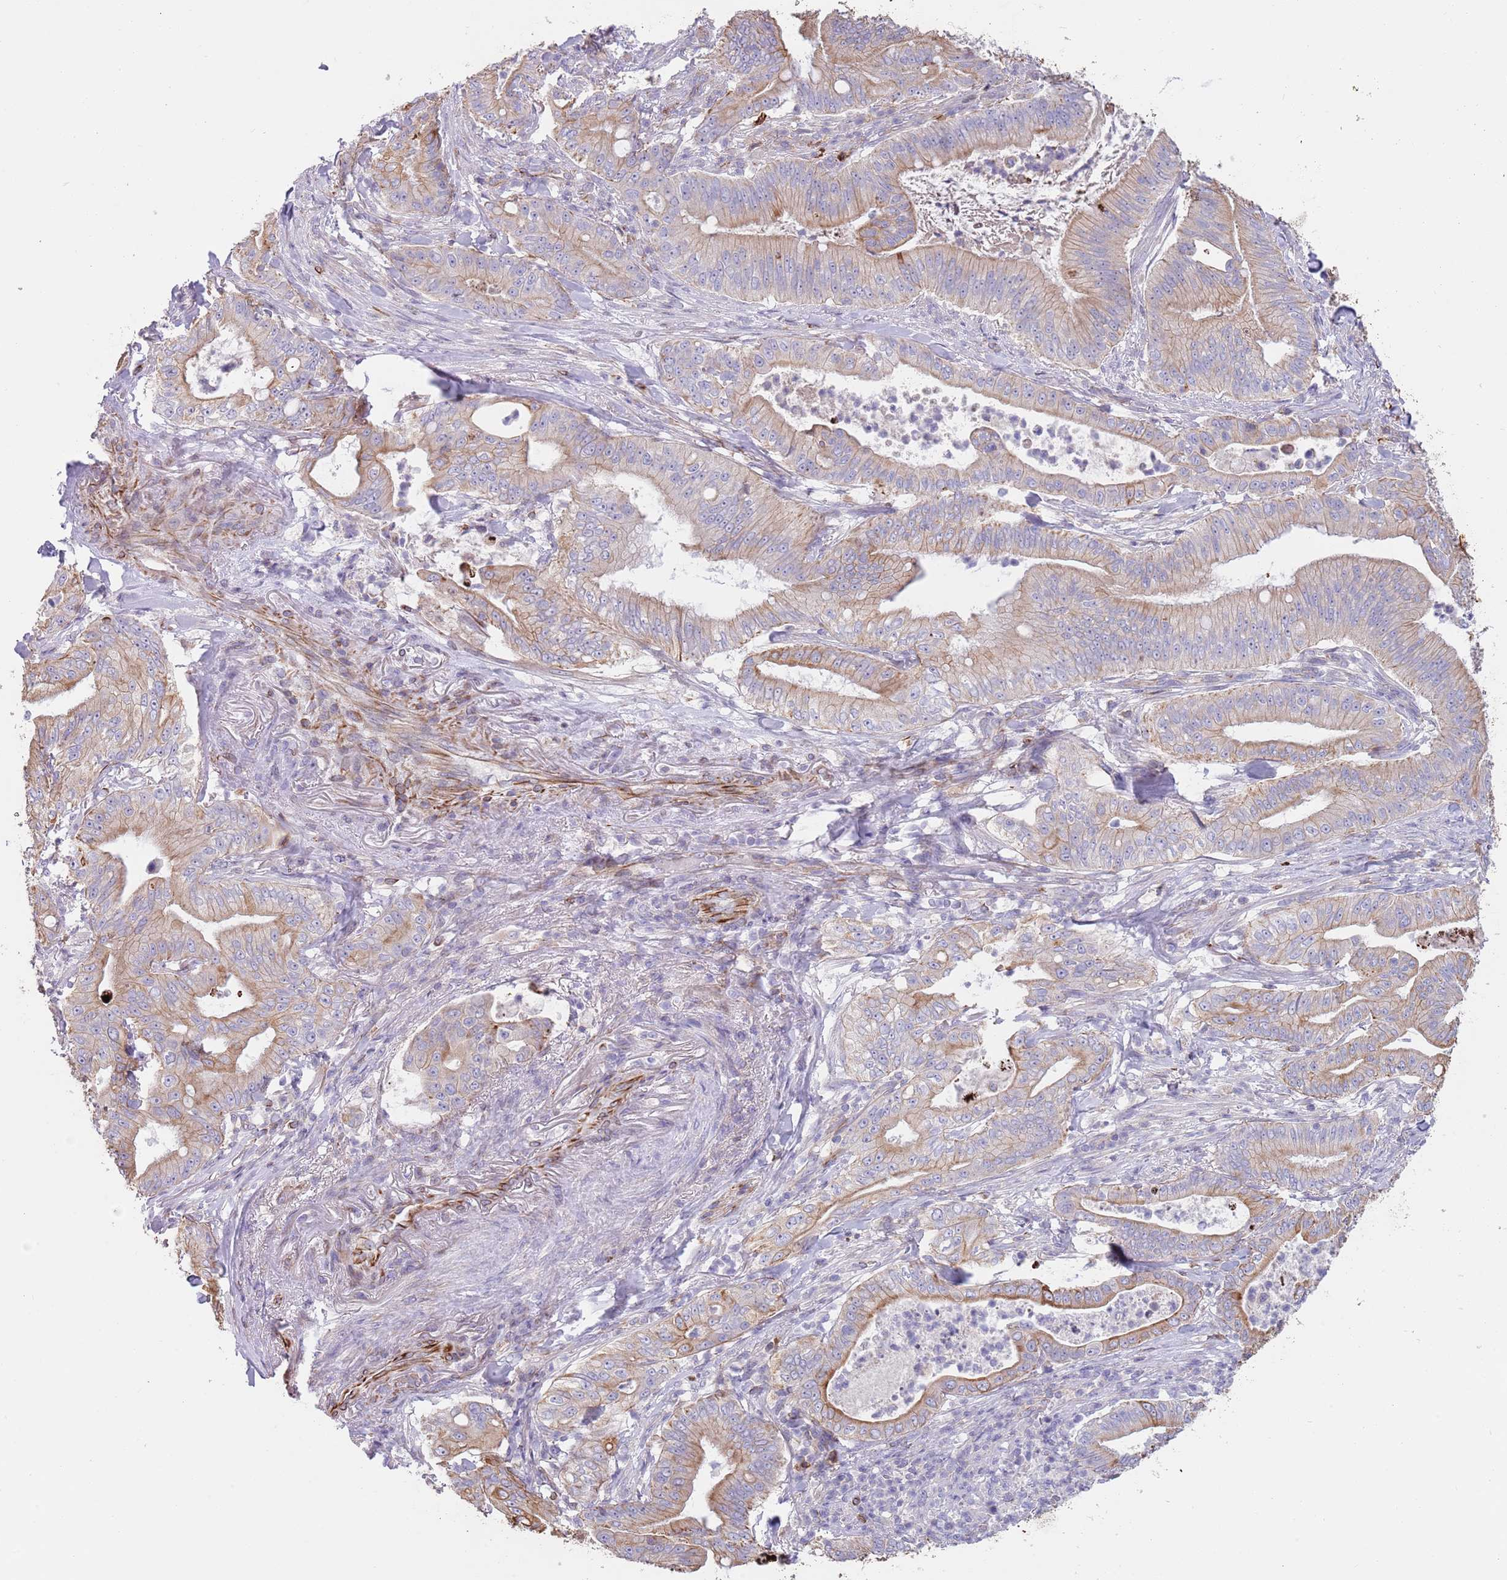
{"staining": {"intensity": "weak", "quantity": "25%-75%", "location": "cytoplasmic/membranous"}, "tissue": "pancreatic cancer", "cell_type": "Tumor cells", "image_type": "cancer", "snomed": [{"axis": "morphology", "description": "Adenocarcinoma, NOS"}, {"axis": "topography", "description": "Pancreas"}], "caption": "A low amount of weak cytoplasmic/membranous staining is seen in approximately 25%-75% of tumor cells in pancreatic cancer (adenocarcinoma) tissue.", "gene": "MOGAT1", "patient": {"sex": "male", "age": 71}}